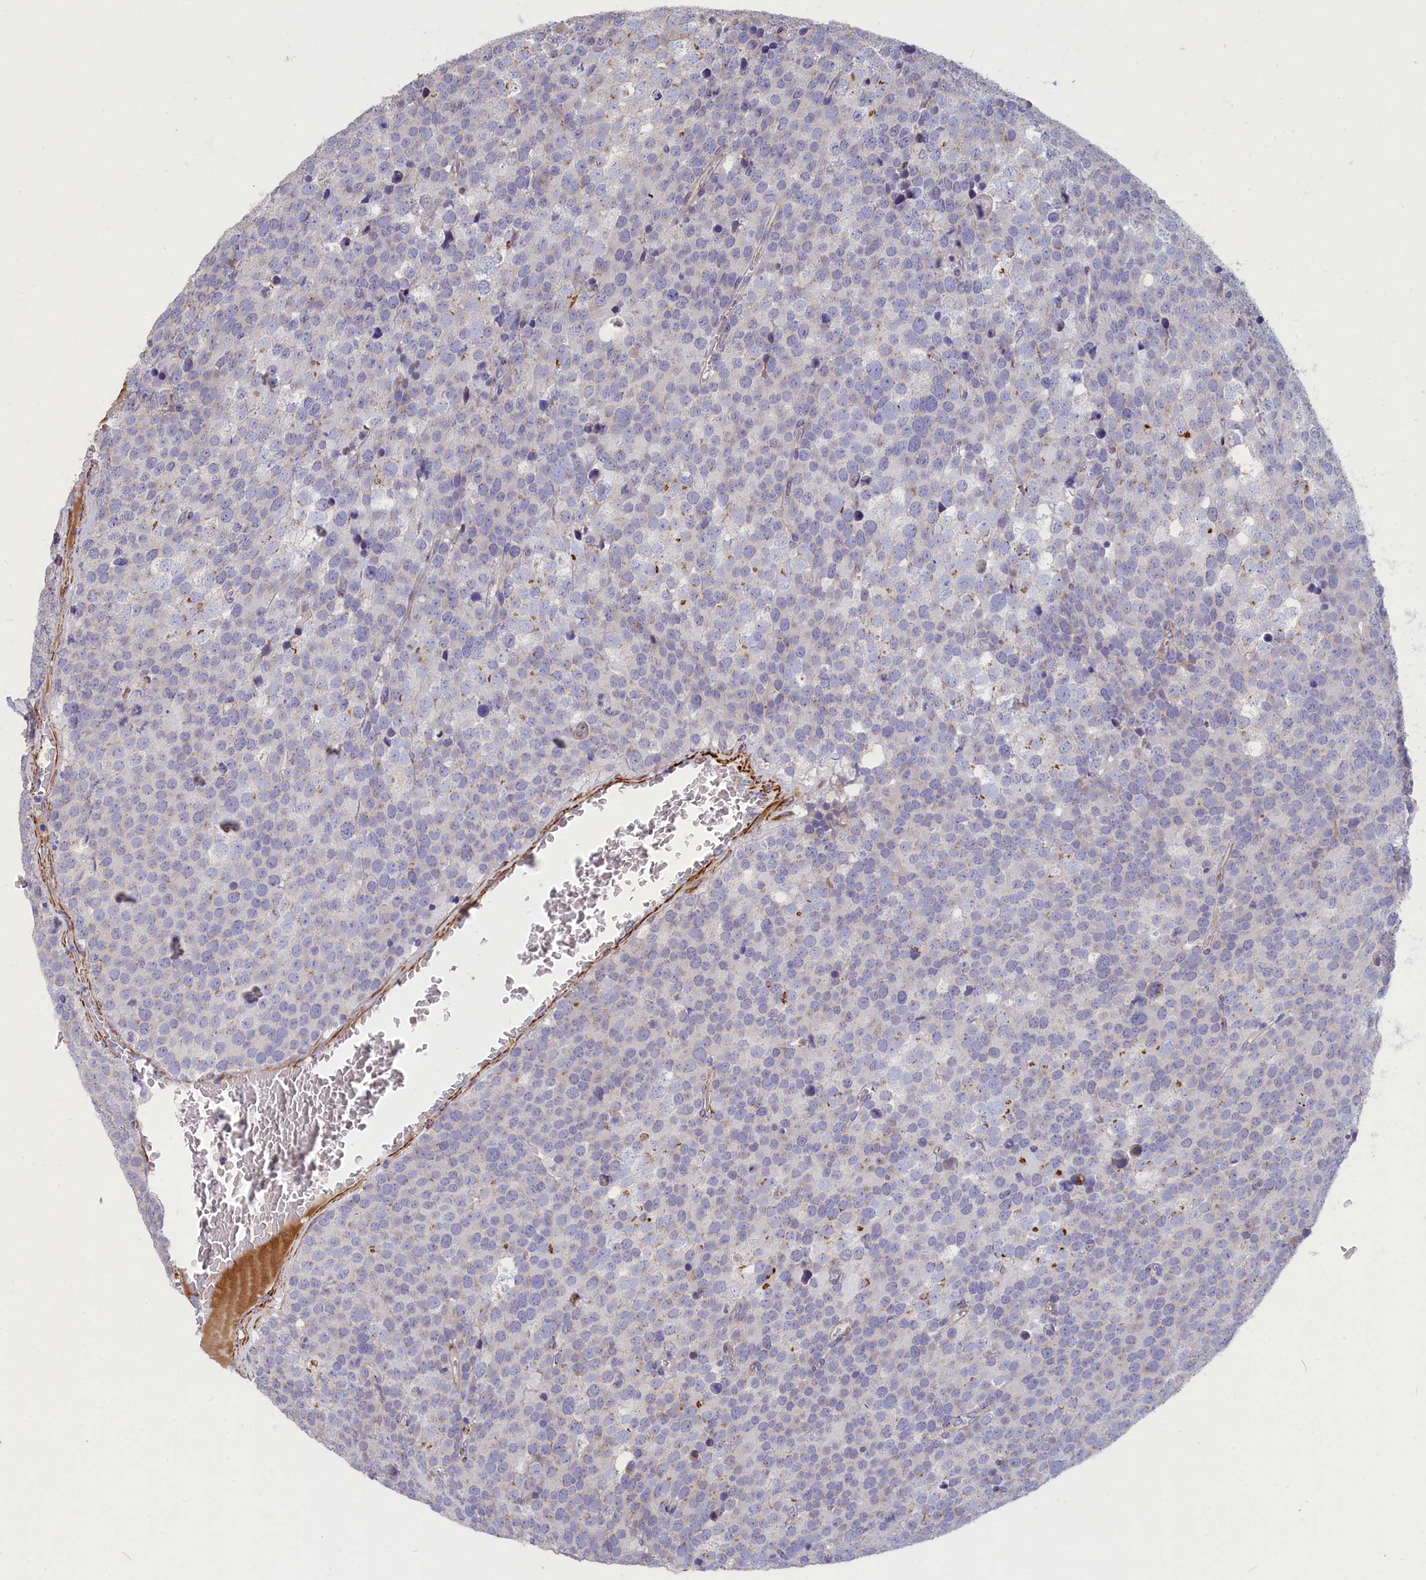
{"staining": {"intensity": "weak", "quantity": "<25%", "location": "cytoplasmic/membranous"}, "tissue": "testis cancer", "cell_type": "Tumor cells", "image_type": "cancer", "snomed": [{"axis": "morphology", "description": "Seminoma, NOS"}, {"axis": "topography", "description": "Testis"}], "caption": "DAB (3,3'-diaminobenzidine) immunohistochemical staining of testis cancer exhibits no significant staining in tumor cells.", "gene": "TUBGCP4", "patient": {"sex": "male", "age": 71}}